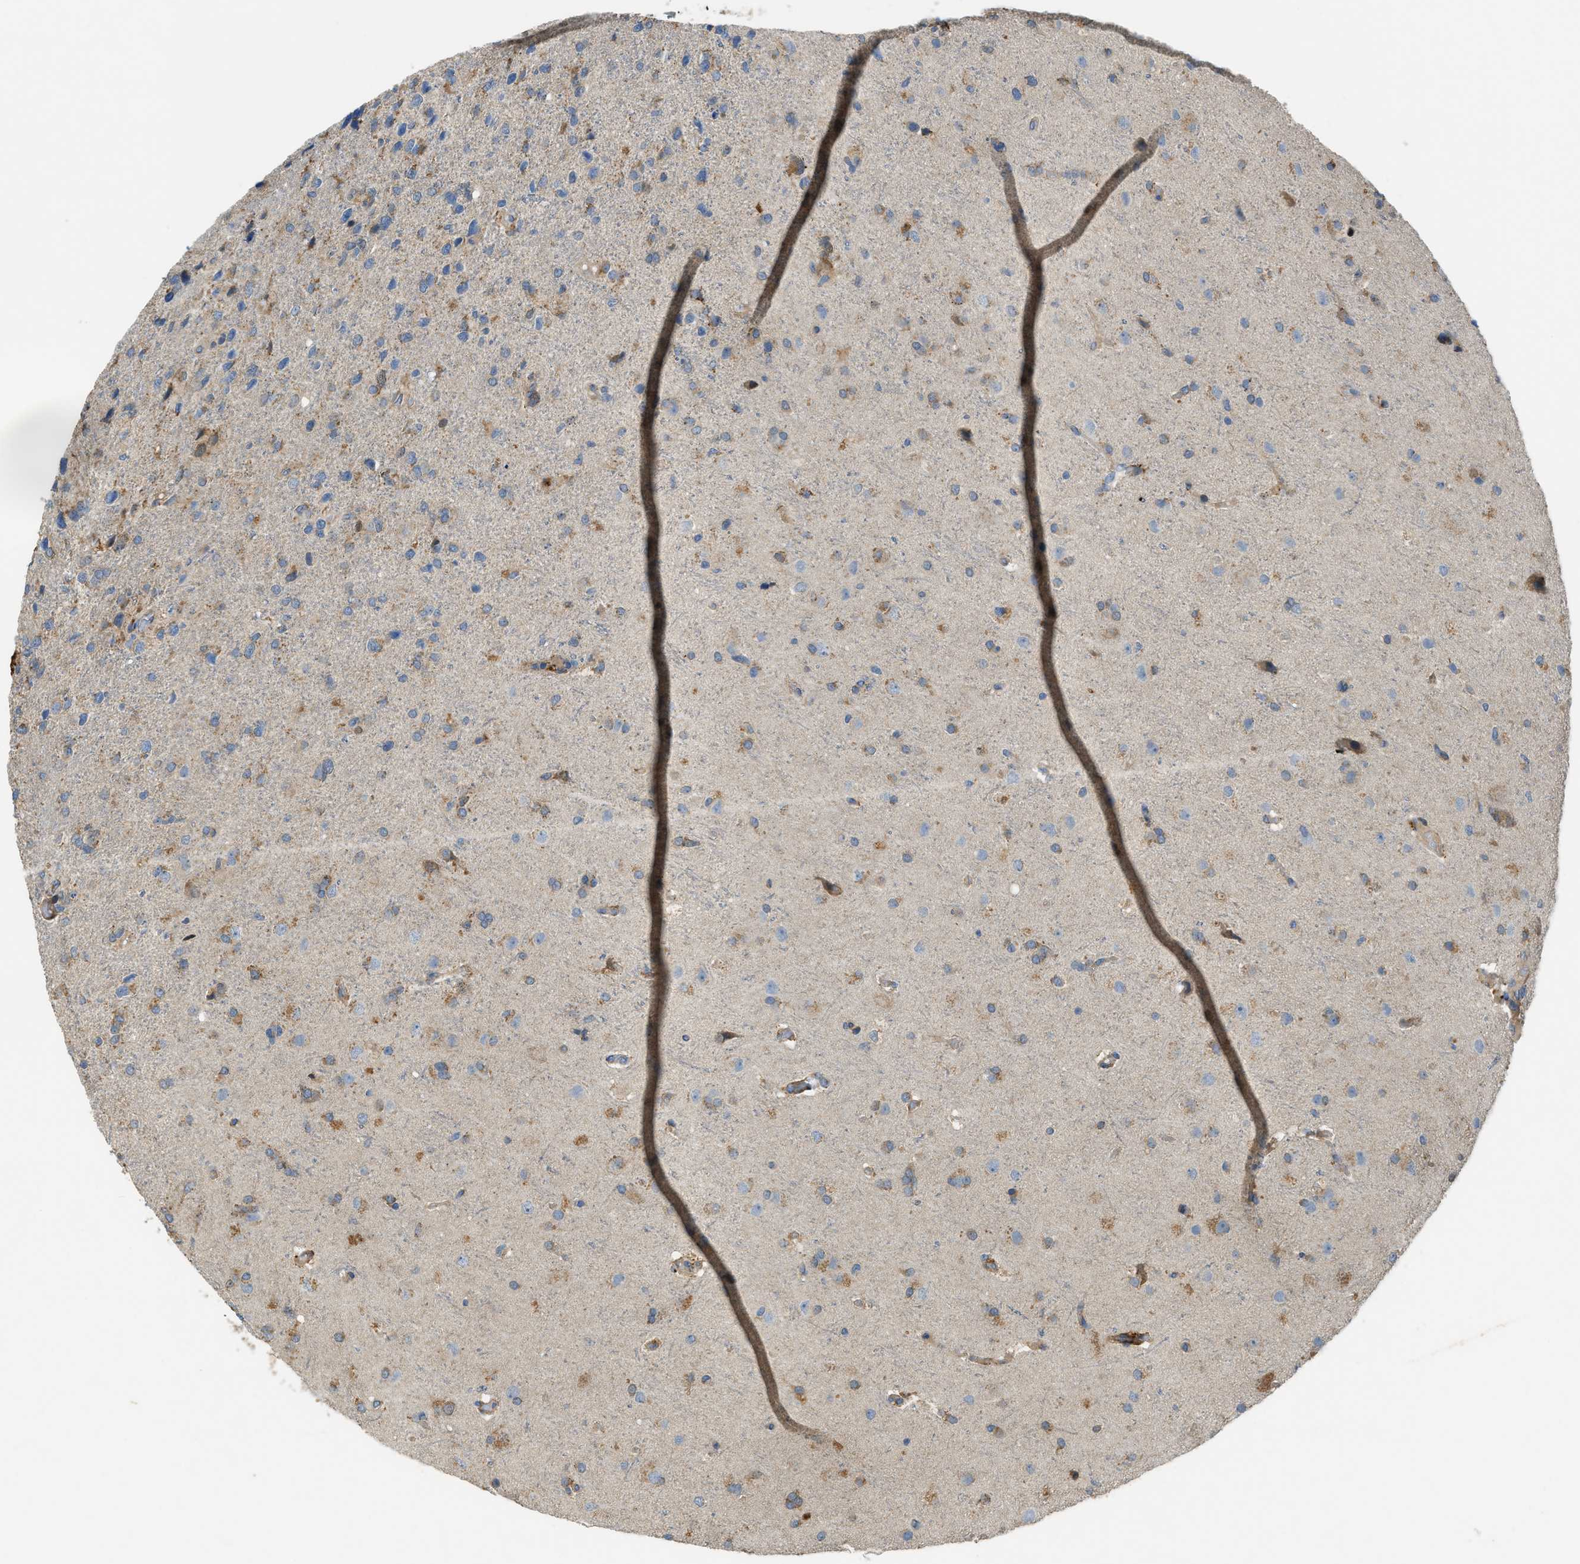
{"staining": {"intensity": "moderate", "quantity": "<25%", "location": "cytoplasmic/membranous"}, "tissue": "glioma", "cell_type": "Tumor cells", "image_type": "cancer", "snomed": [{"axis": "morphology", "description": "Glioma, malignant, High grade"}, {"axis": "topography", "description": "Brain"}], "caption": "This histopathology image displays malignant glioma (high-grade) stained with immunohistochemistry (IHC) to label a protein in brown. The cytoplasmic/membranous of tumor cells show moderate positivity for the protein. Nuclei are counter-stained blue.", "gene": "TMEM68", "patient": {"sex": "female", "age": 58}}